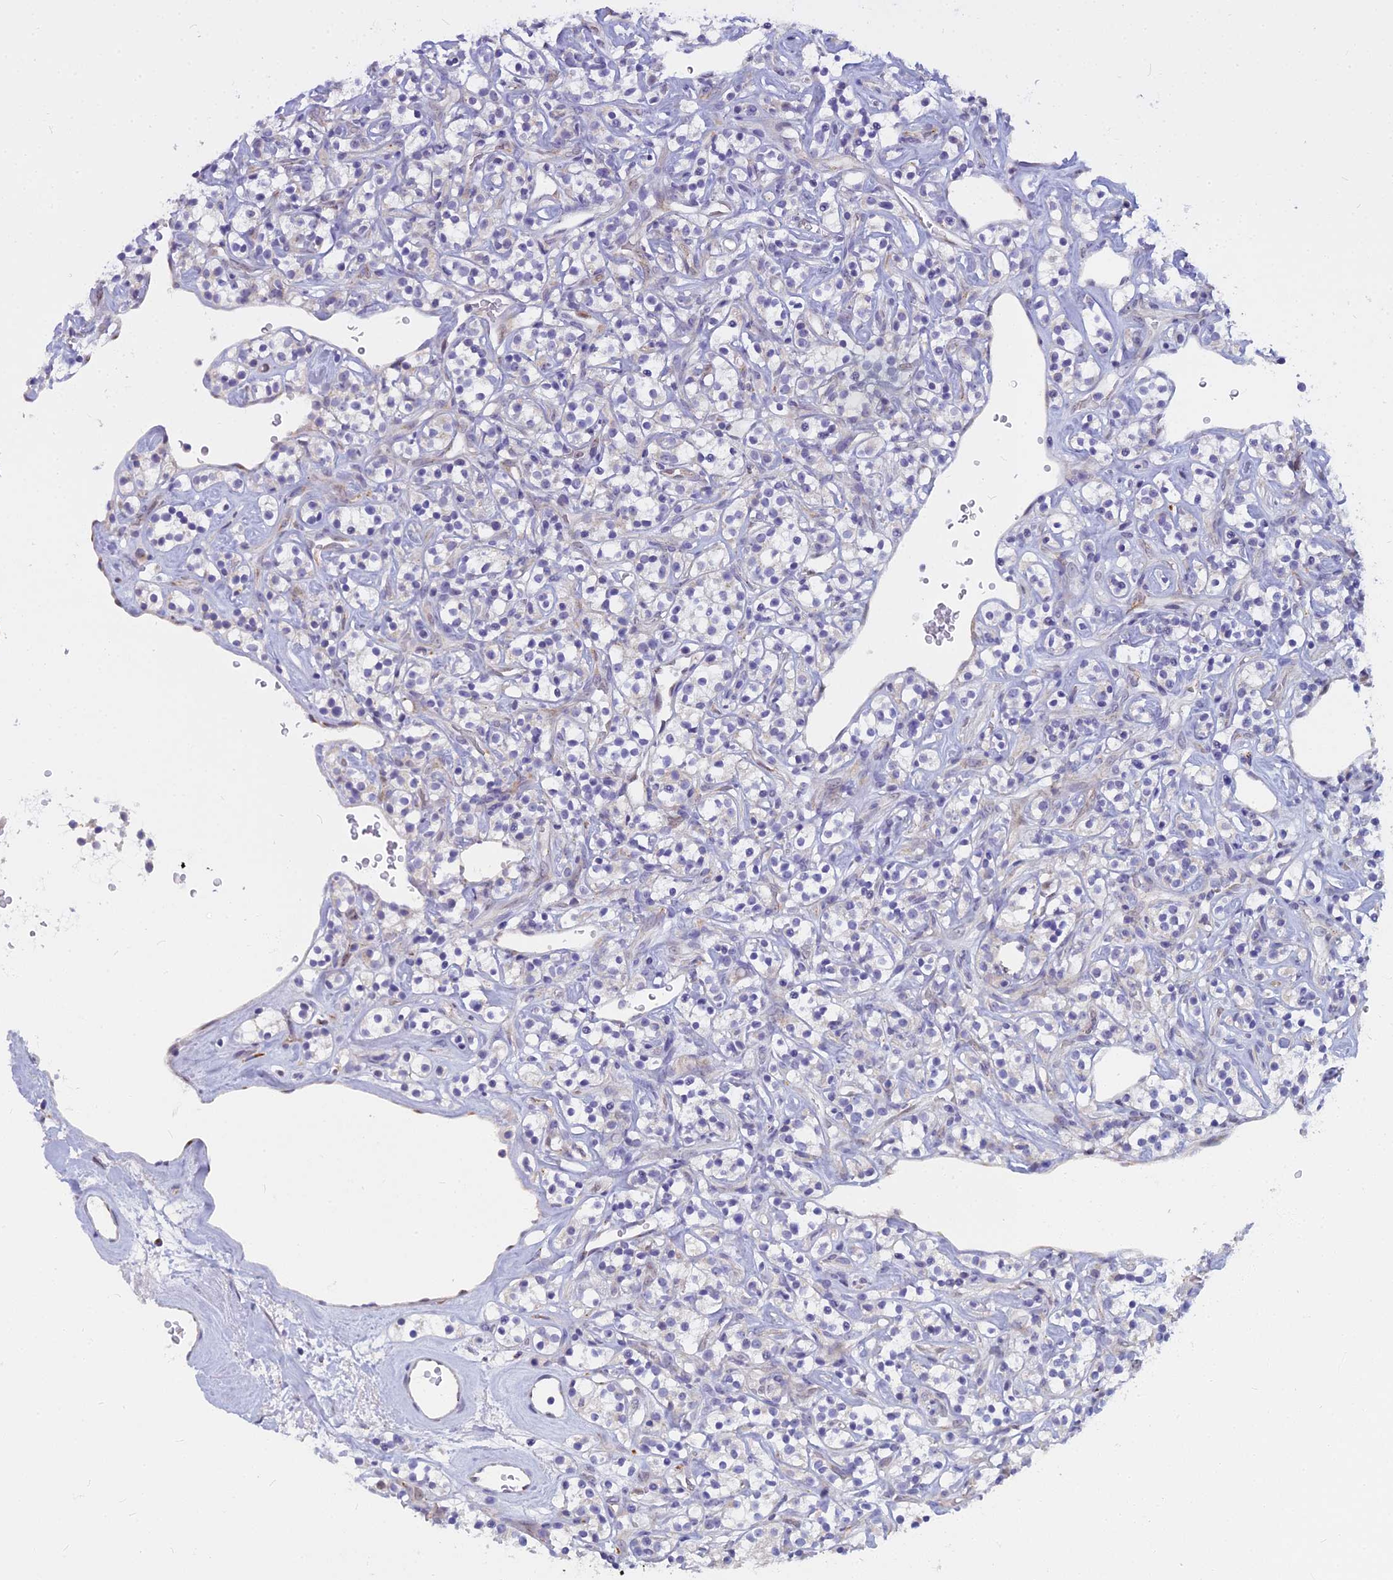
{"staining": {"intensity": "negative", "quantity": "none", "location": "none"}, "tissue": "renal cancer", "cell_type": "Tumor cells", "image_type": "cancer", "snomed": [{"axis": "morphology", "description": "Adenocarcinoma, NOS"}, {"axis": "topography", "description": "Kidney"}], "caption": "Immunohistochemistry photomicrograph of neoplastic tissue: renal cancer (adenocarcinoma) stained with DAB reveals no significant protein staining in tumor cells.", "gene": "WDPCP", "patient": {"sex": "male", "age": 77}}